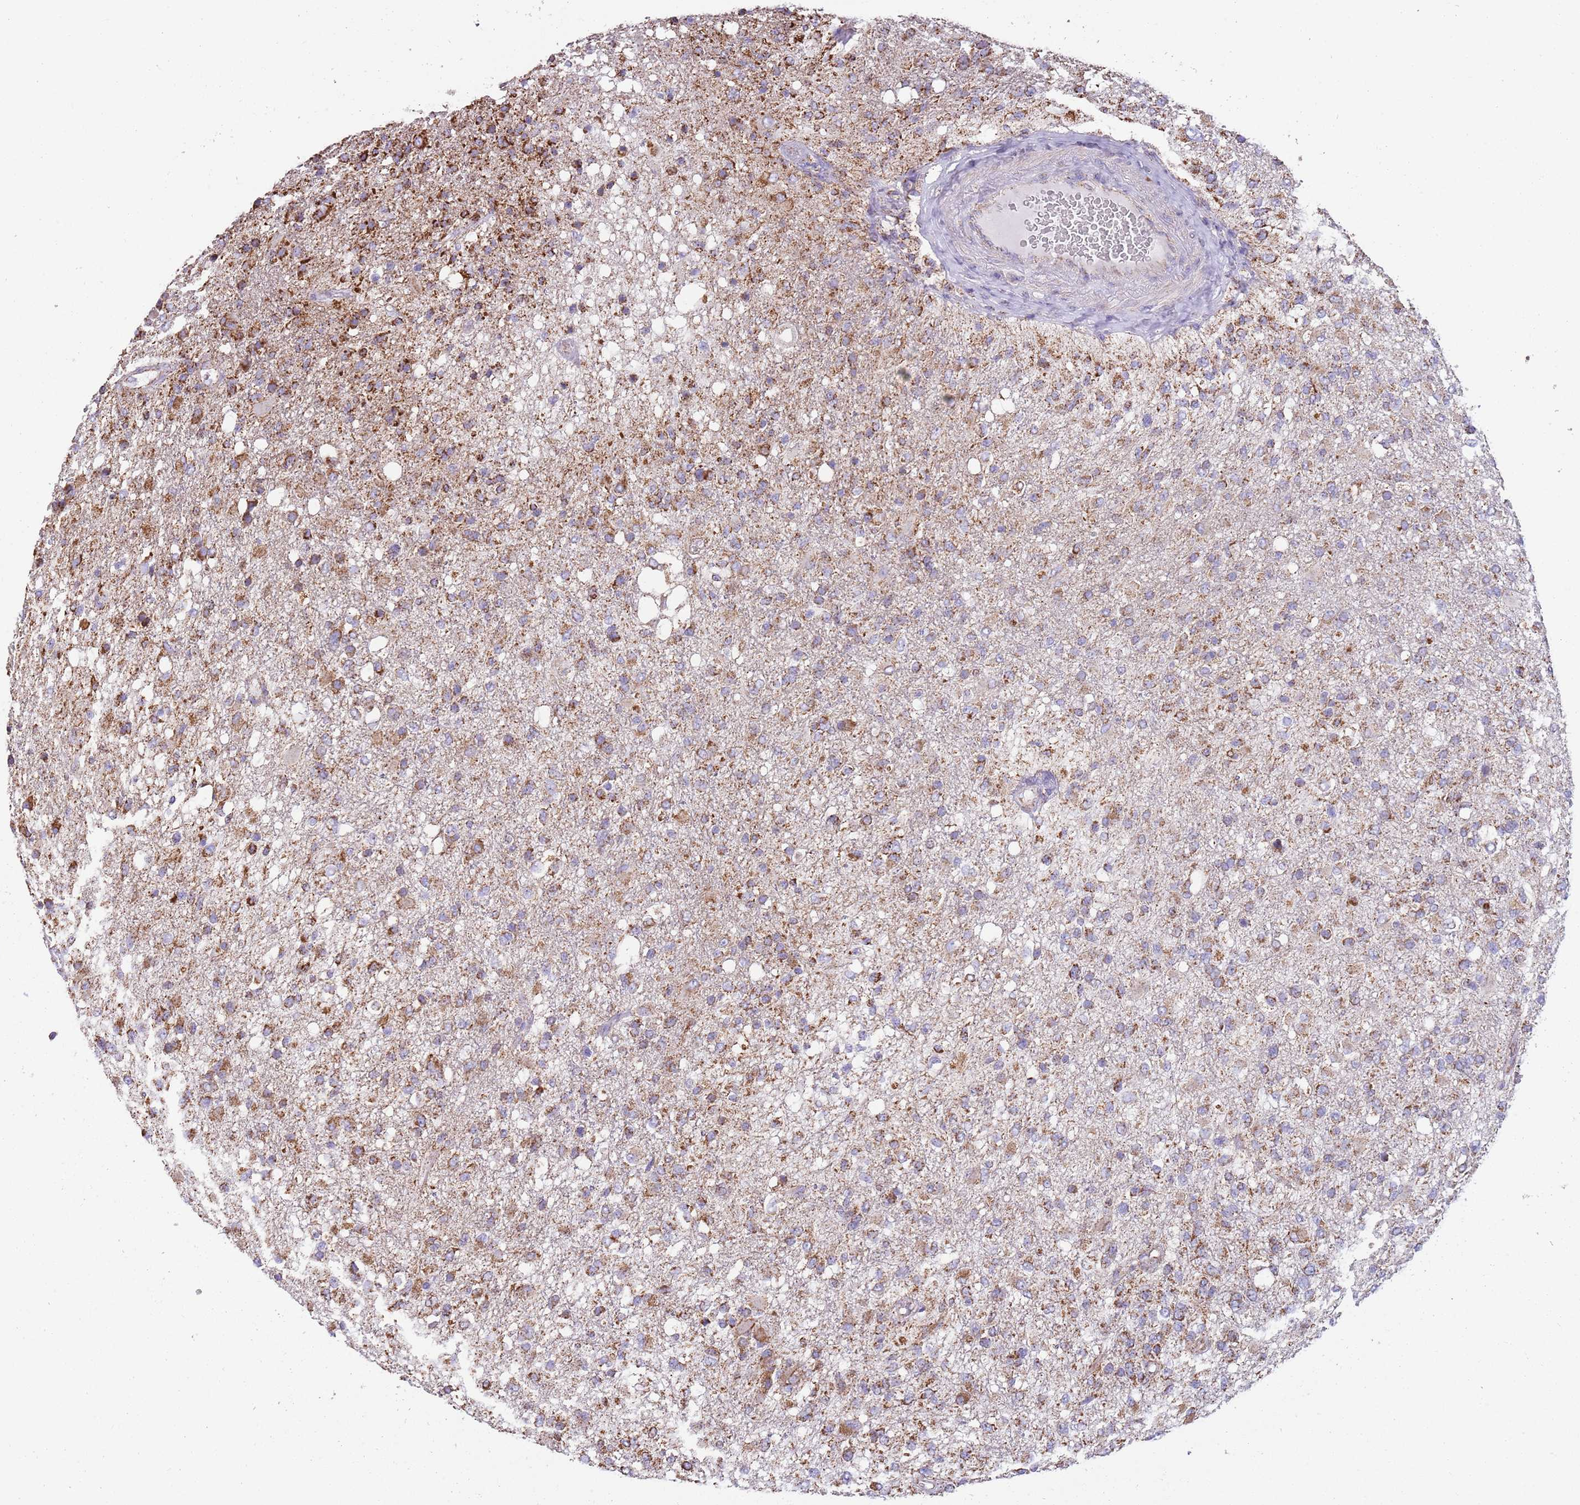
{"staining": {"intensity": "strong", "quantity": "25%-75%", "location": "cytoplasmic/membranous"}, "tissue": "glioma", "cell_type": "Tumor cells", "image_type": "cancer", "snomed": [{"axis": "morphology", "description": "Glioma, malignant, High grade"}, {"axis": "topography", "description": "Brain"}], "caption": "Strong cytoplasmic/membranous staining is identified in about 25%-75% of tumor cells in glioma.", "gene": "TTLL1", "patient": {"sex": "female", "age": 74}}